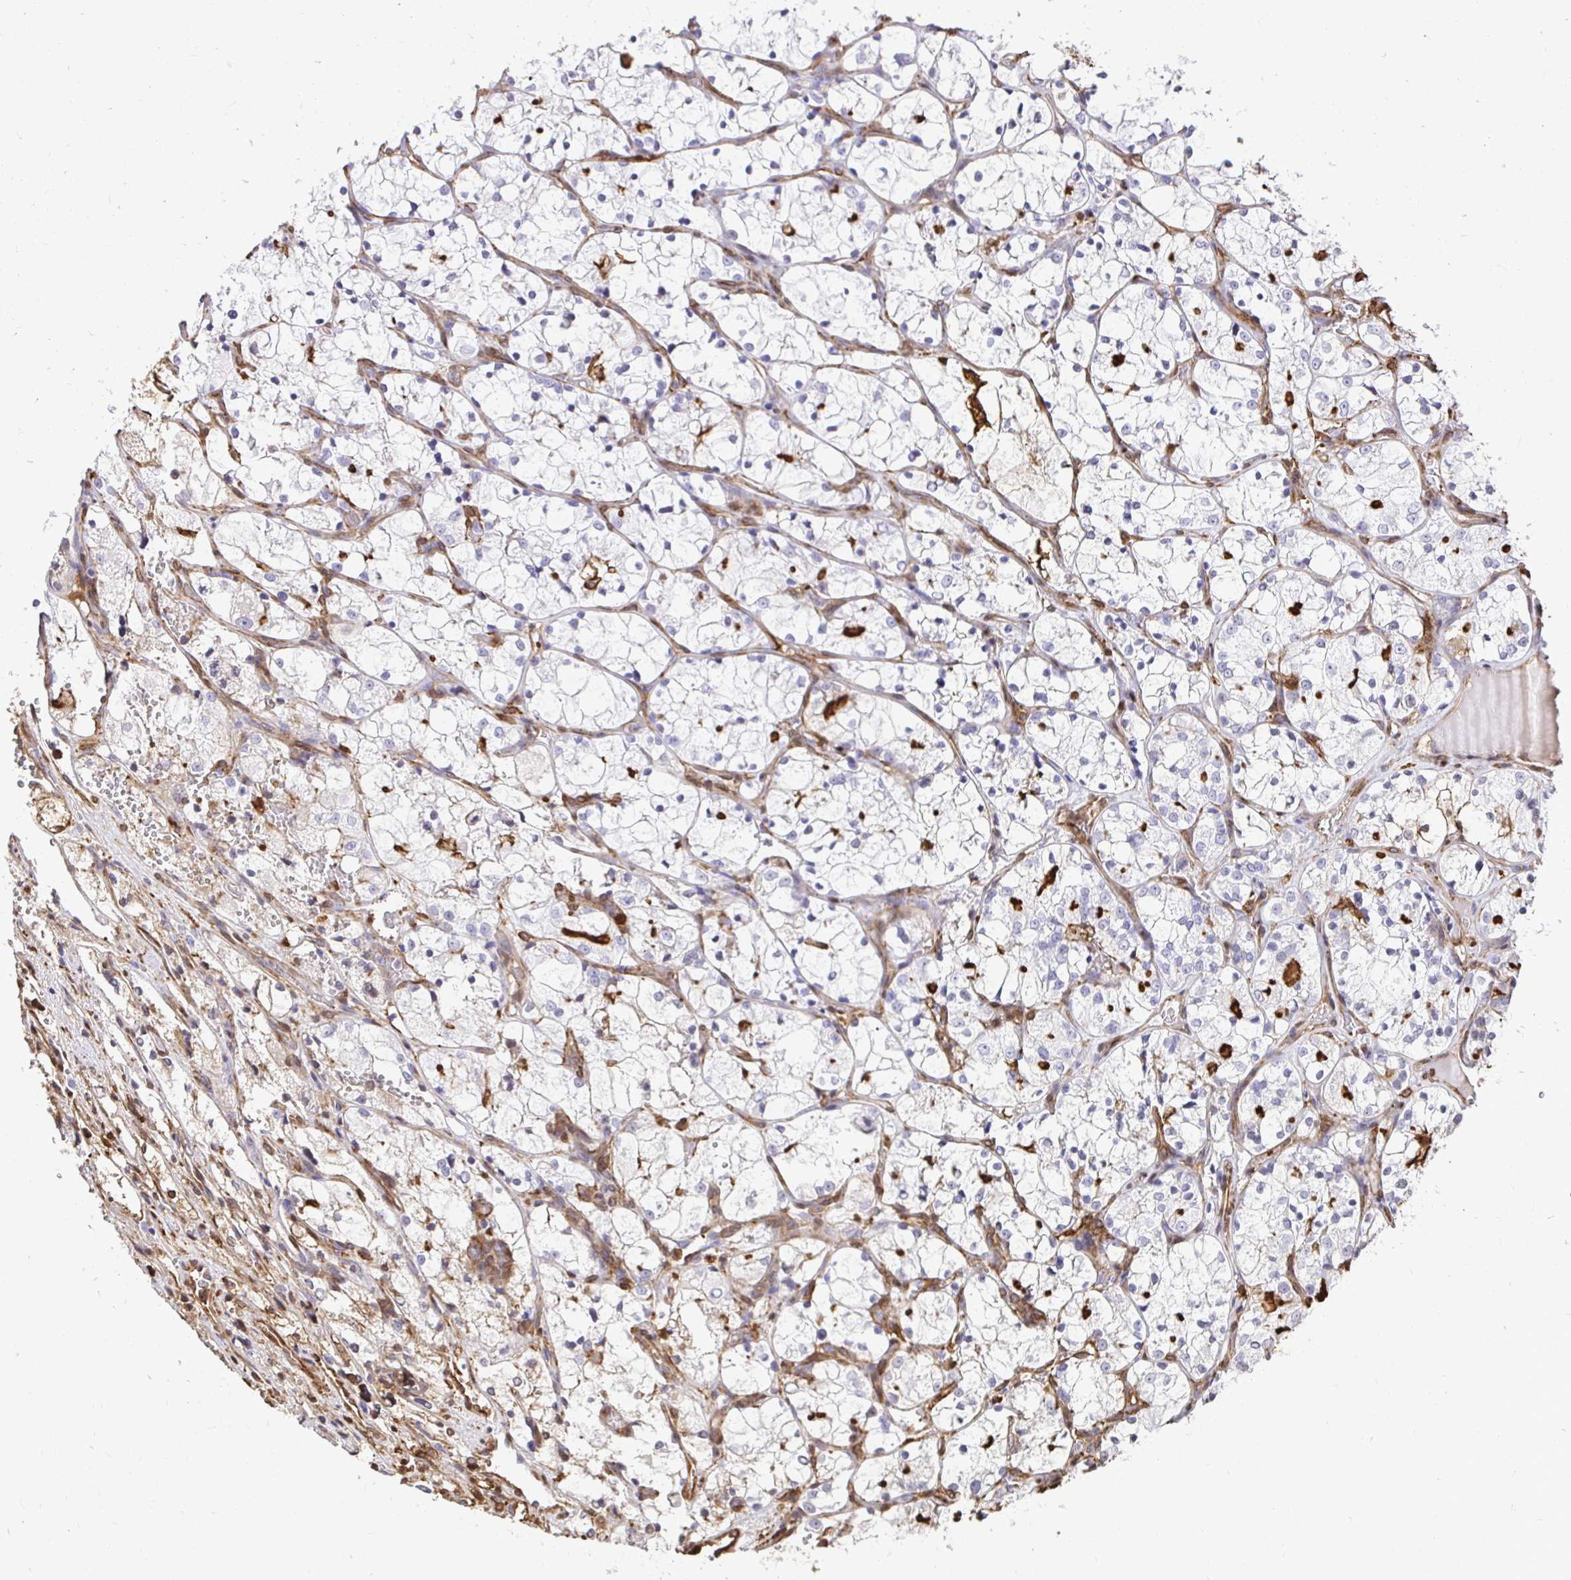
{"staining": {"intensity": "negative", "quantity": "none", "location": "none"}, "tissue": "renal cancer", "cell_type": "Tumor cells", "image_type": "cancer", "snomed": [{"axis": "morphology", "description": "Adenocarcinoma, NOS"}, {"axis": "topography", "description": "Kidney"}], "caption": "The histopathology image exhibits no staining of tumor cells in renal adenocarcinoma.", "gene": "GSN", "patient": {"sex": "female", "age": 69}}